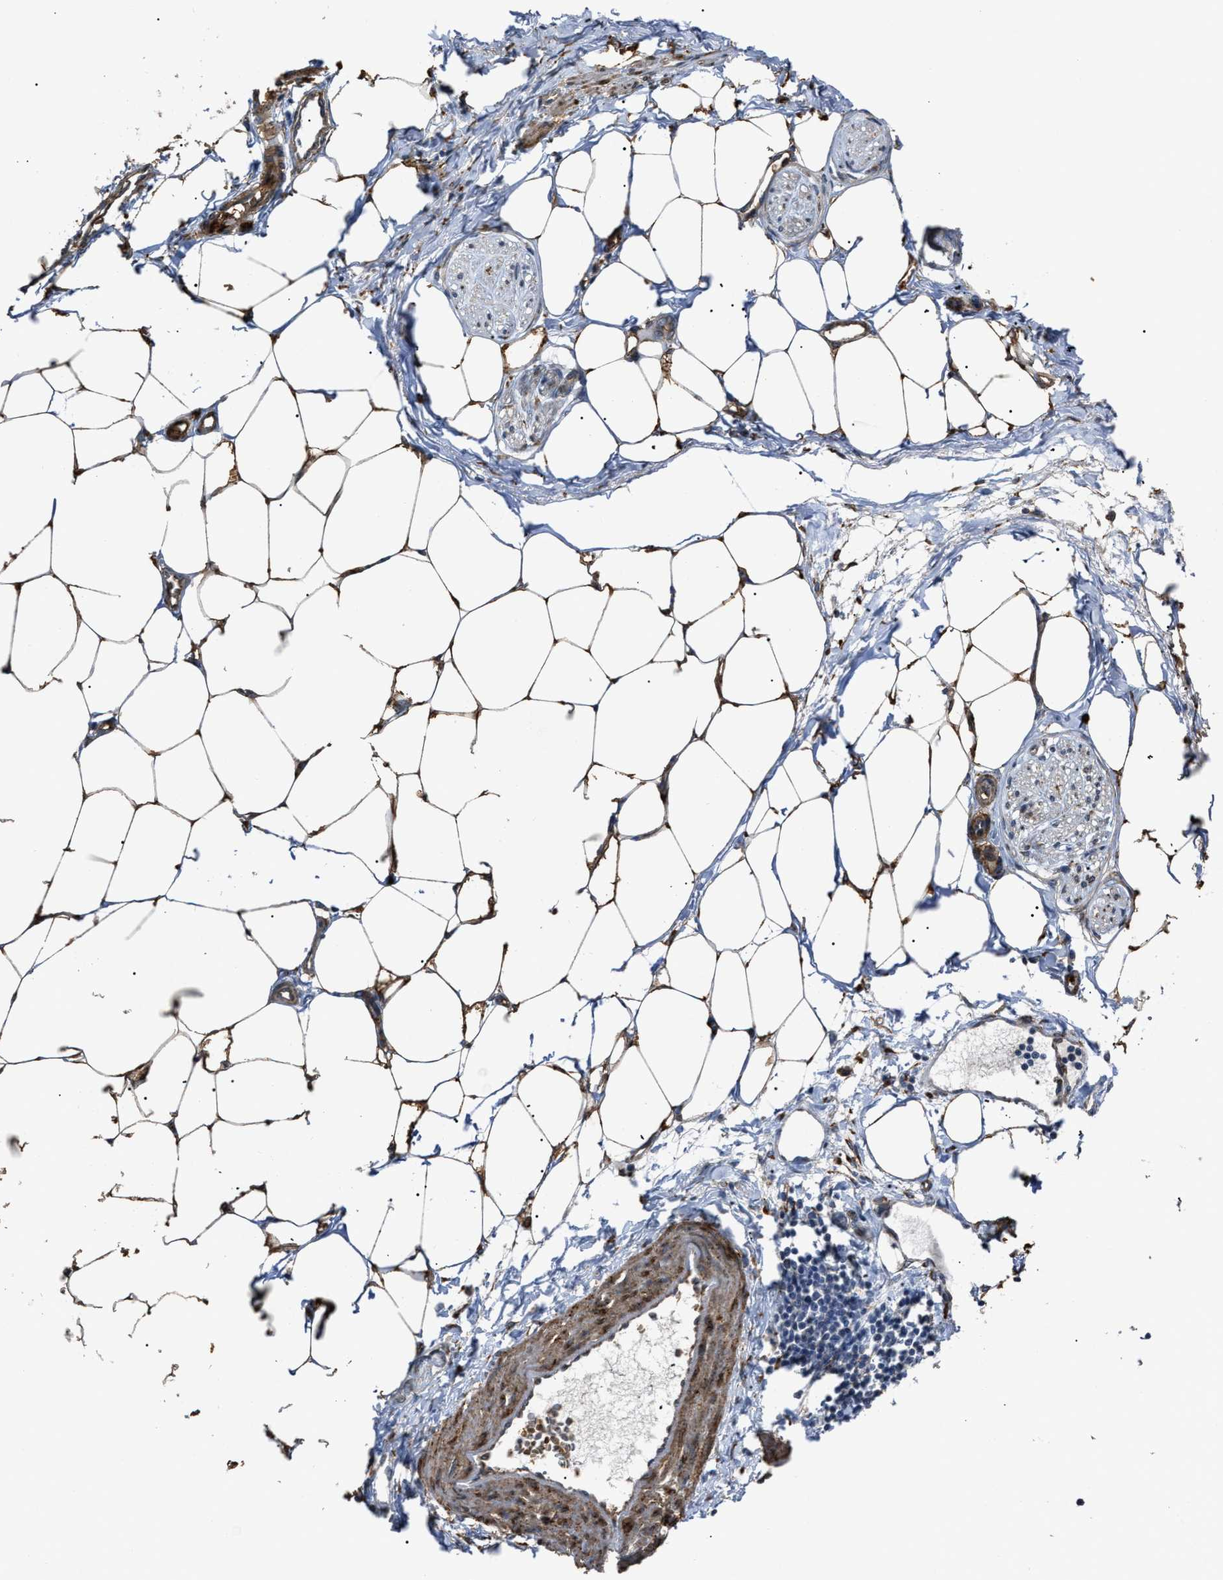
{"staining": {"intensity": "moderate", "quantity": ">75%", "location": "cytoplasmic/membranous"}, "tissue": "adipose tissue", "cell_type": "Adipocytes", "image_type": "normal", "snomed": [{"axis": "morphology", "description": "Normal tissue, NOS"}, {"axis": "morphology", "description": "Adenocarcinoma, NOS"}, {"axis": "topography", "description": "Colon"}, {"axis": "topography", "description": "Peripheral nerve tissue"}], "caption": "Adipocytes demonstrate moderate cytoplasmic/membranous positivity in approximately >75% of cells in benign adipose tissue. The protein of interest is stained brown, and the nuclei are stained in blue (DAB IHC with brightfield microscopy, high magnification).", "gene": "SELENOM", "patient": {"sex": "male", "age": 14}}